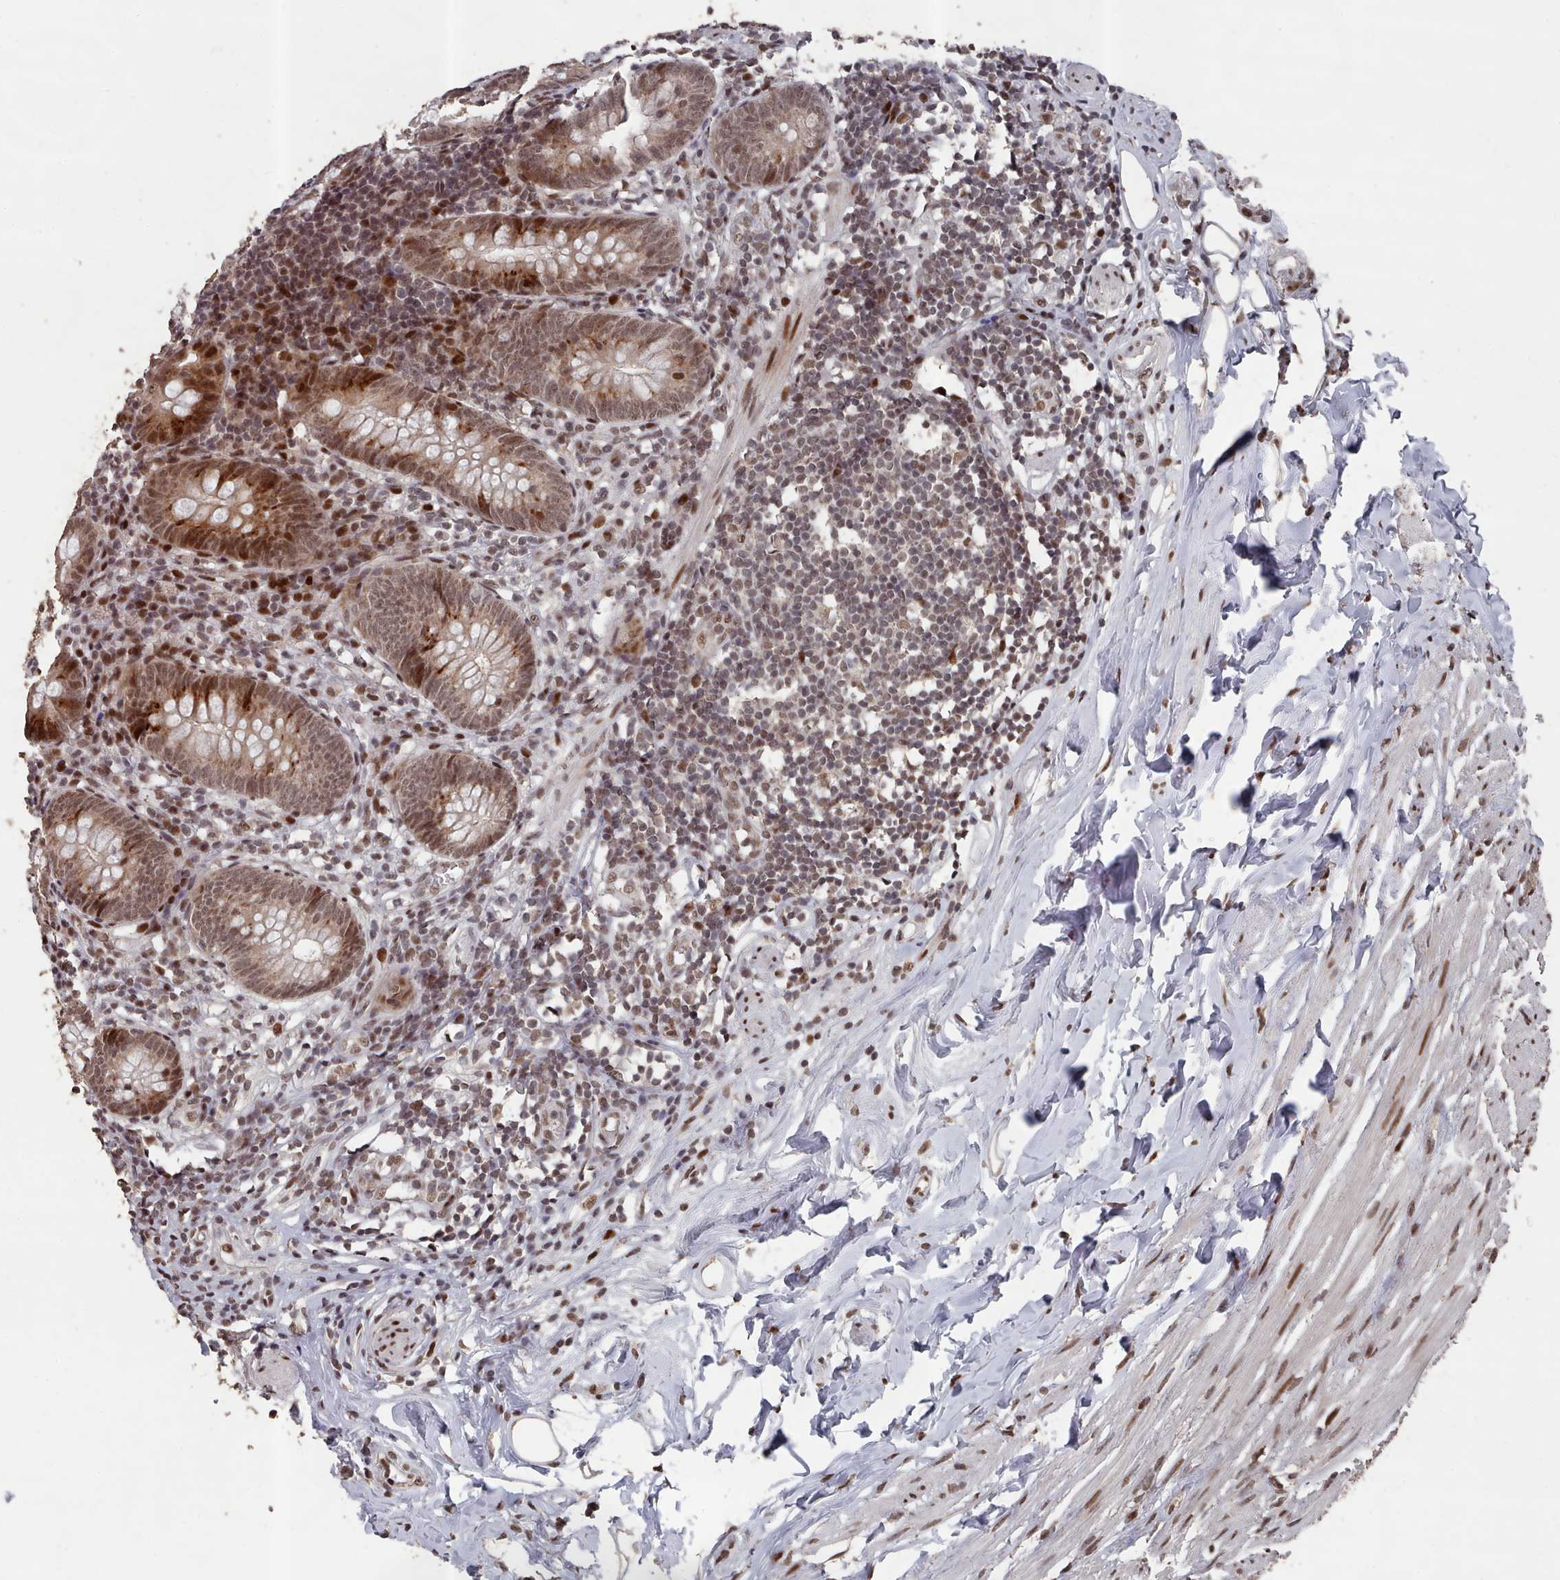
{"staining": {"intensity": "moderate", "quantity": ">75%", "location": "cytoplasmic/membranous,nuclear"}, "tissue": "appendix", "cell_type": "Glandular cells", "image_type": "normal", "snomed": [{"axis": "morphology", "description": "Normal tissue, NOS"}, {"axis": "topography", "description": "Appendix"}], "caption": "The image reveals staining of normal appendix, revealing moderate cytoplasmic/membranous,nuclear protein expression (brown color) within glandular cells.", "gene": "PNRC2", "patient": {"sex": "female", "age": 62}}